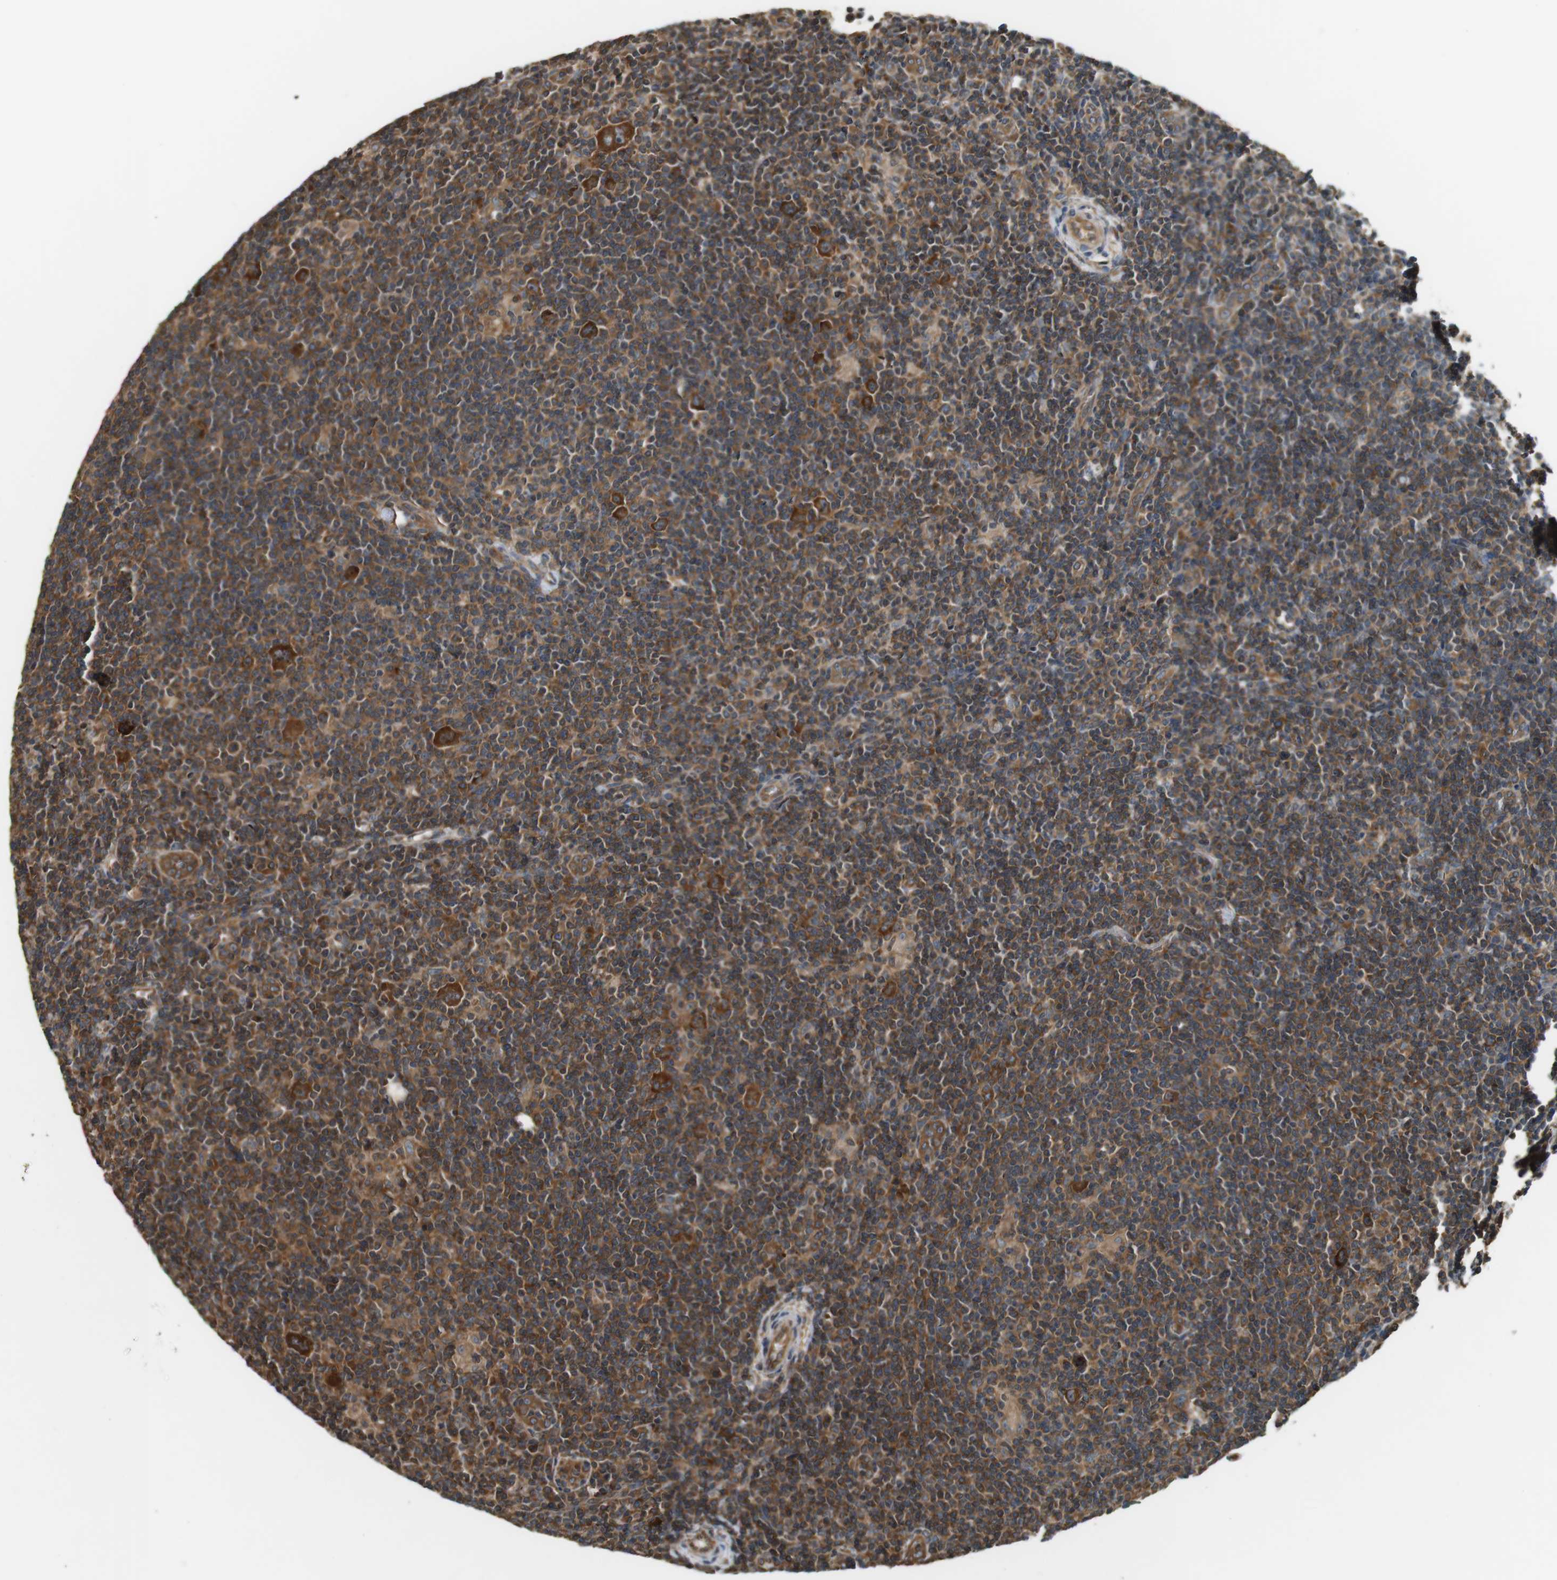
{"staining": {"intensity": "strong", "quantity": ">75%", "location": "cytoplasmic/membranous"}, "tissue": "lymphoma", "cell_type": "Tumor cells", "image_type": "cancer", "snomed": [{"axis": "morphology", "description": "Hodgkin's disease, NOS"}, {"axis": "topography", "description": "Lymph node"}], "caption": "Immunohistochemical staining of Hodgkin's disease demonstrates high levels of strong cytoplasmic/membranous protein positivity in approximately >75% of tumor cells. The protein is stained brown, and the nuclei are stained in blue (DAB IHC with brightfield microscopy, high magnification).", "gene": "PA2G4", "patient": {"sex": "female", "age": 57}}